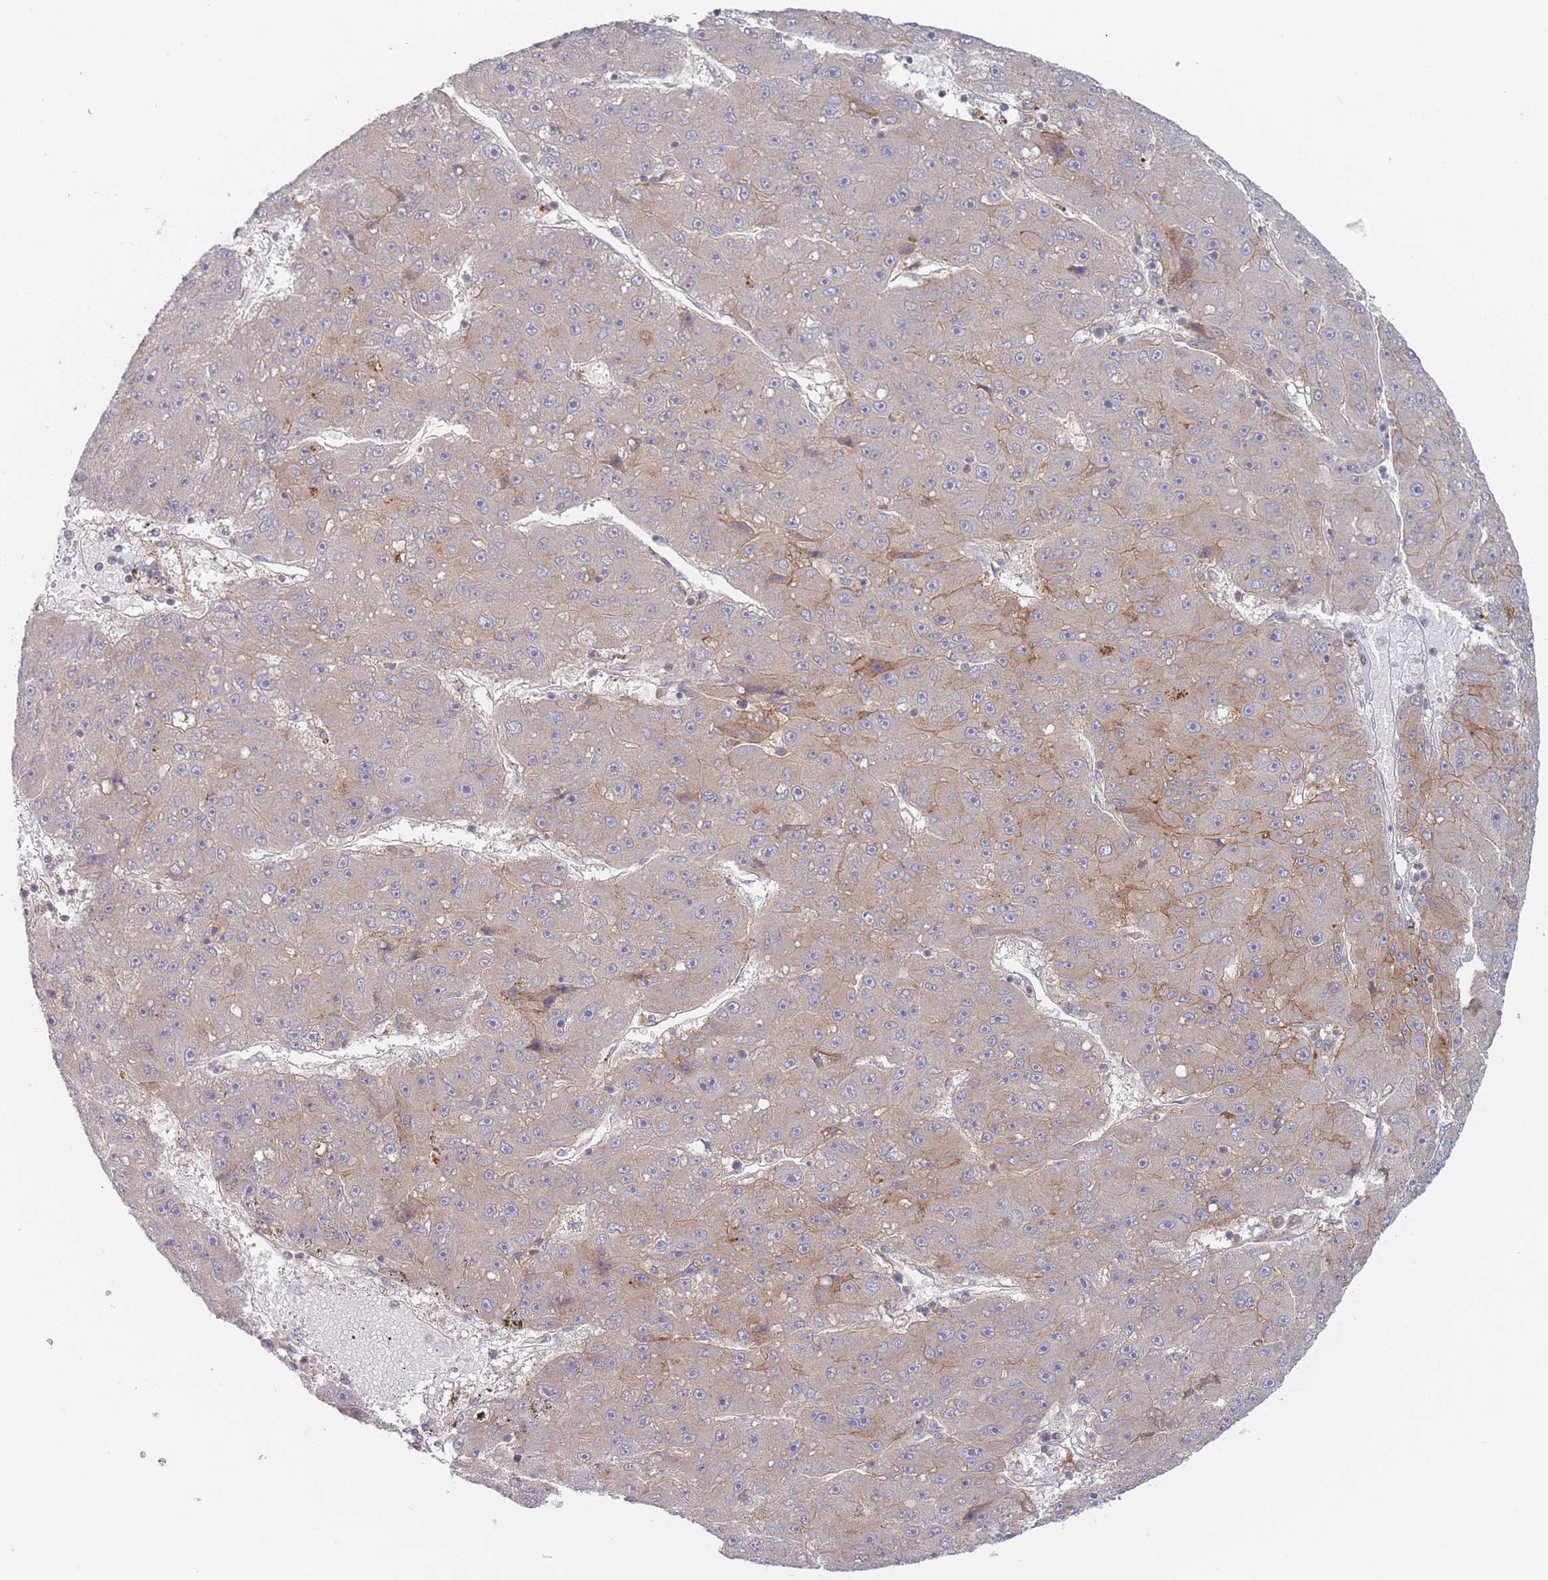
{"staining": {"intensity": "moderate", "quantity": "25%-75%", "location": "cytoplasmic/membranous"}, "tissue": "liver cancer", "cell_type": "Tumor cells", "image_type": "cancer", "snomed": [{"axis": "morphology", "description": "Carcinoma, Hepatocellular, NOS"}, {"axis": "topography", "description": "Liver"}], "caption": "The histopathology image displays immunohistochemical staining of liver cancer. There is moderate cytoplasmic/membranous staining is identified in about 25%-75% of tumor cells.", "gene": "PPM1A", "patient": {"sex": "male", "age": 67}}